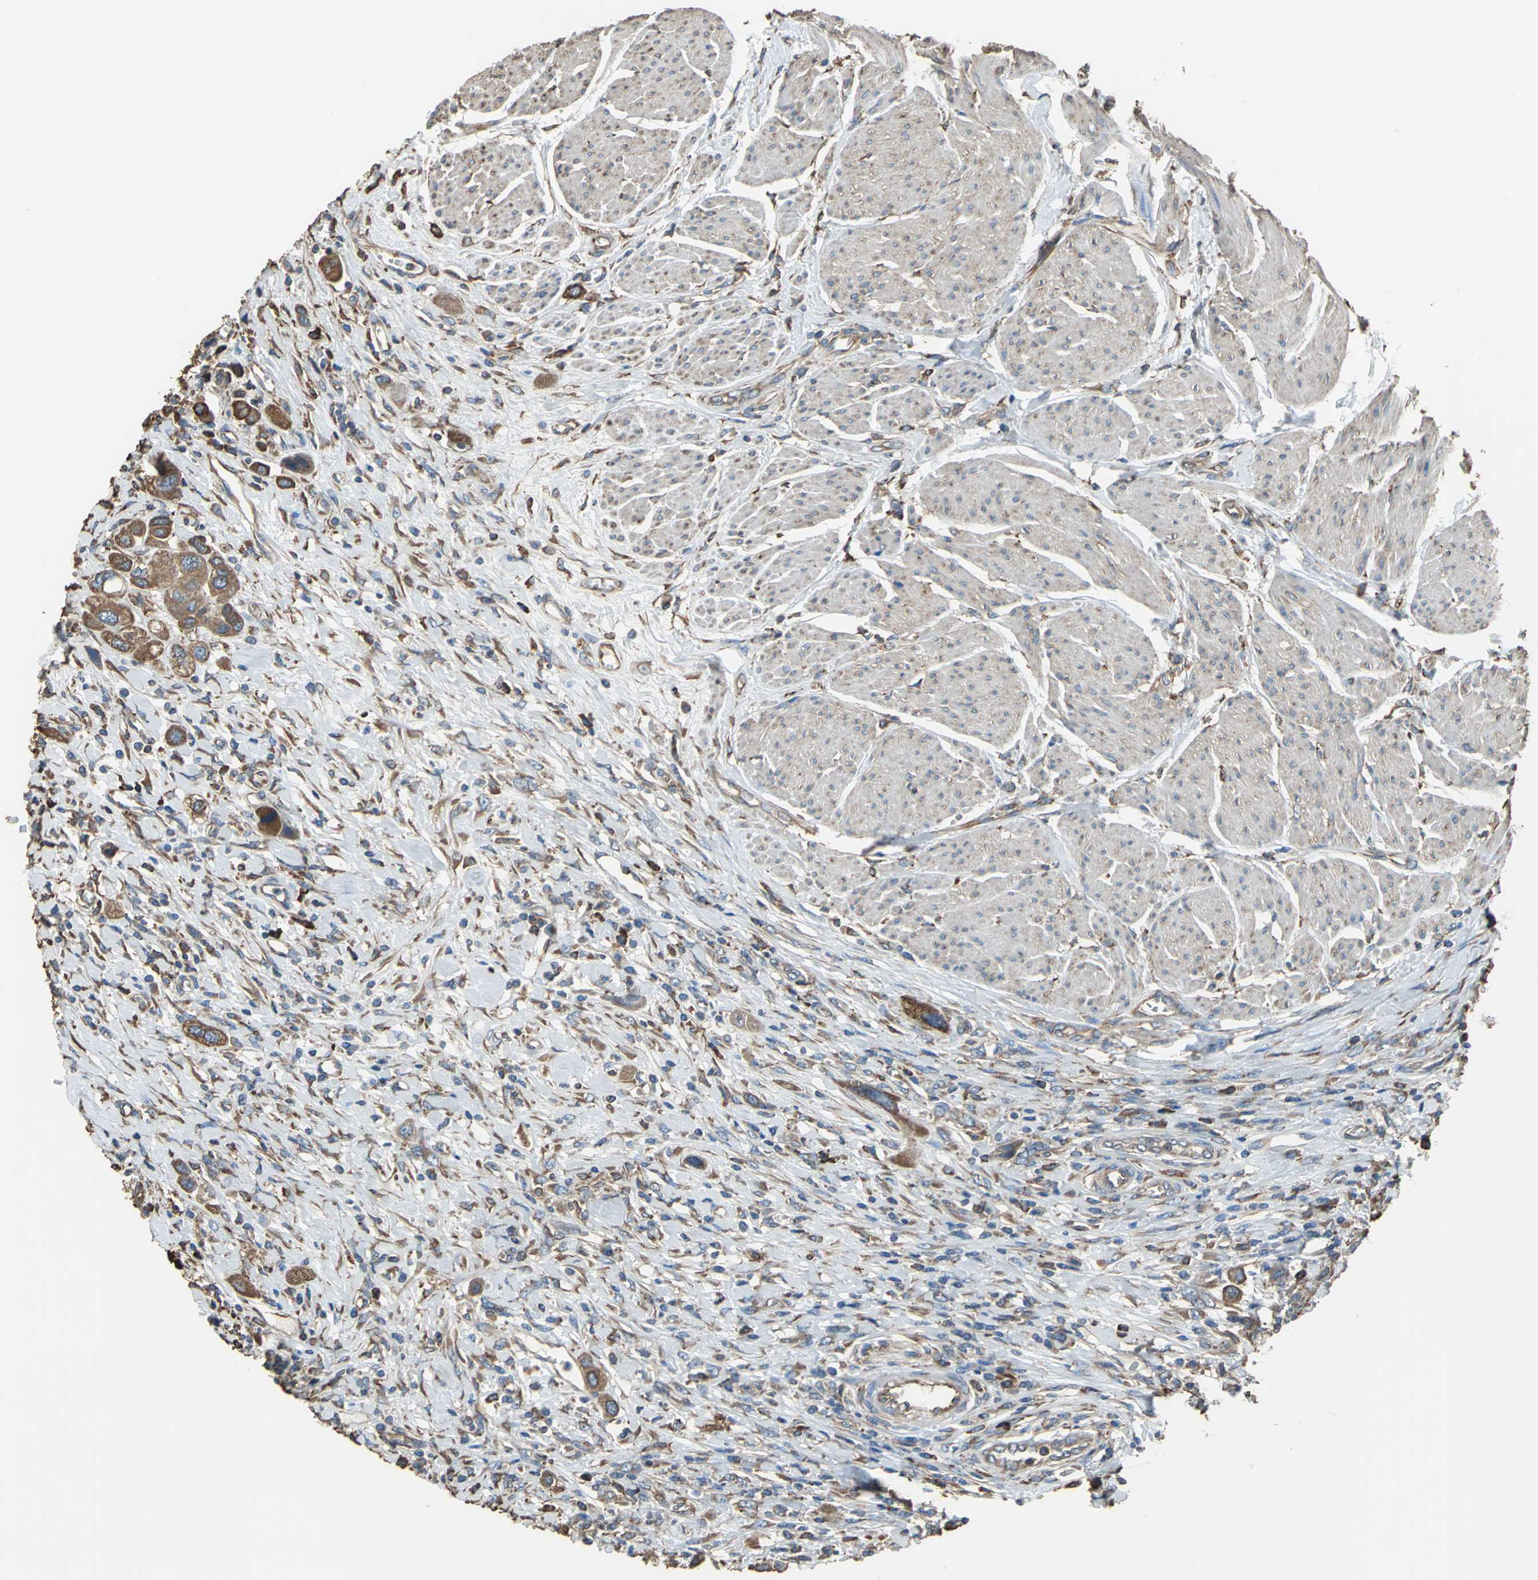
{"staining": {"intensity": "strong", "quantity": ">75%", "location": "cytoplasmic/membranous"}, "tissue": "urothelial cancer", "cell_type": "Tumor cells", "image_type": "cancer", "snomed": [{"axis": "morphology", "description": "Urothelial carcinoma, High grade"}, {"axis": "topography", "description": "Urinary bladder"}], "caption": "IHC of urothelial cancer shows high levels of strong cytoplasmic/membranous expression in approximately >75% of tumor cells.", "gene": "GPANK1", "patient": {"sex": "male", "age": 50}}